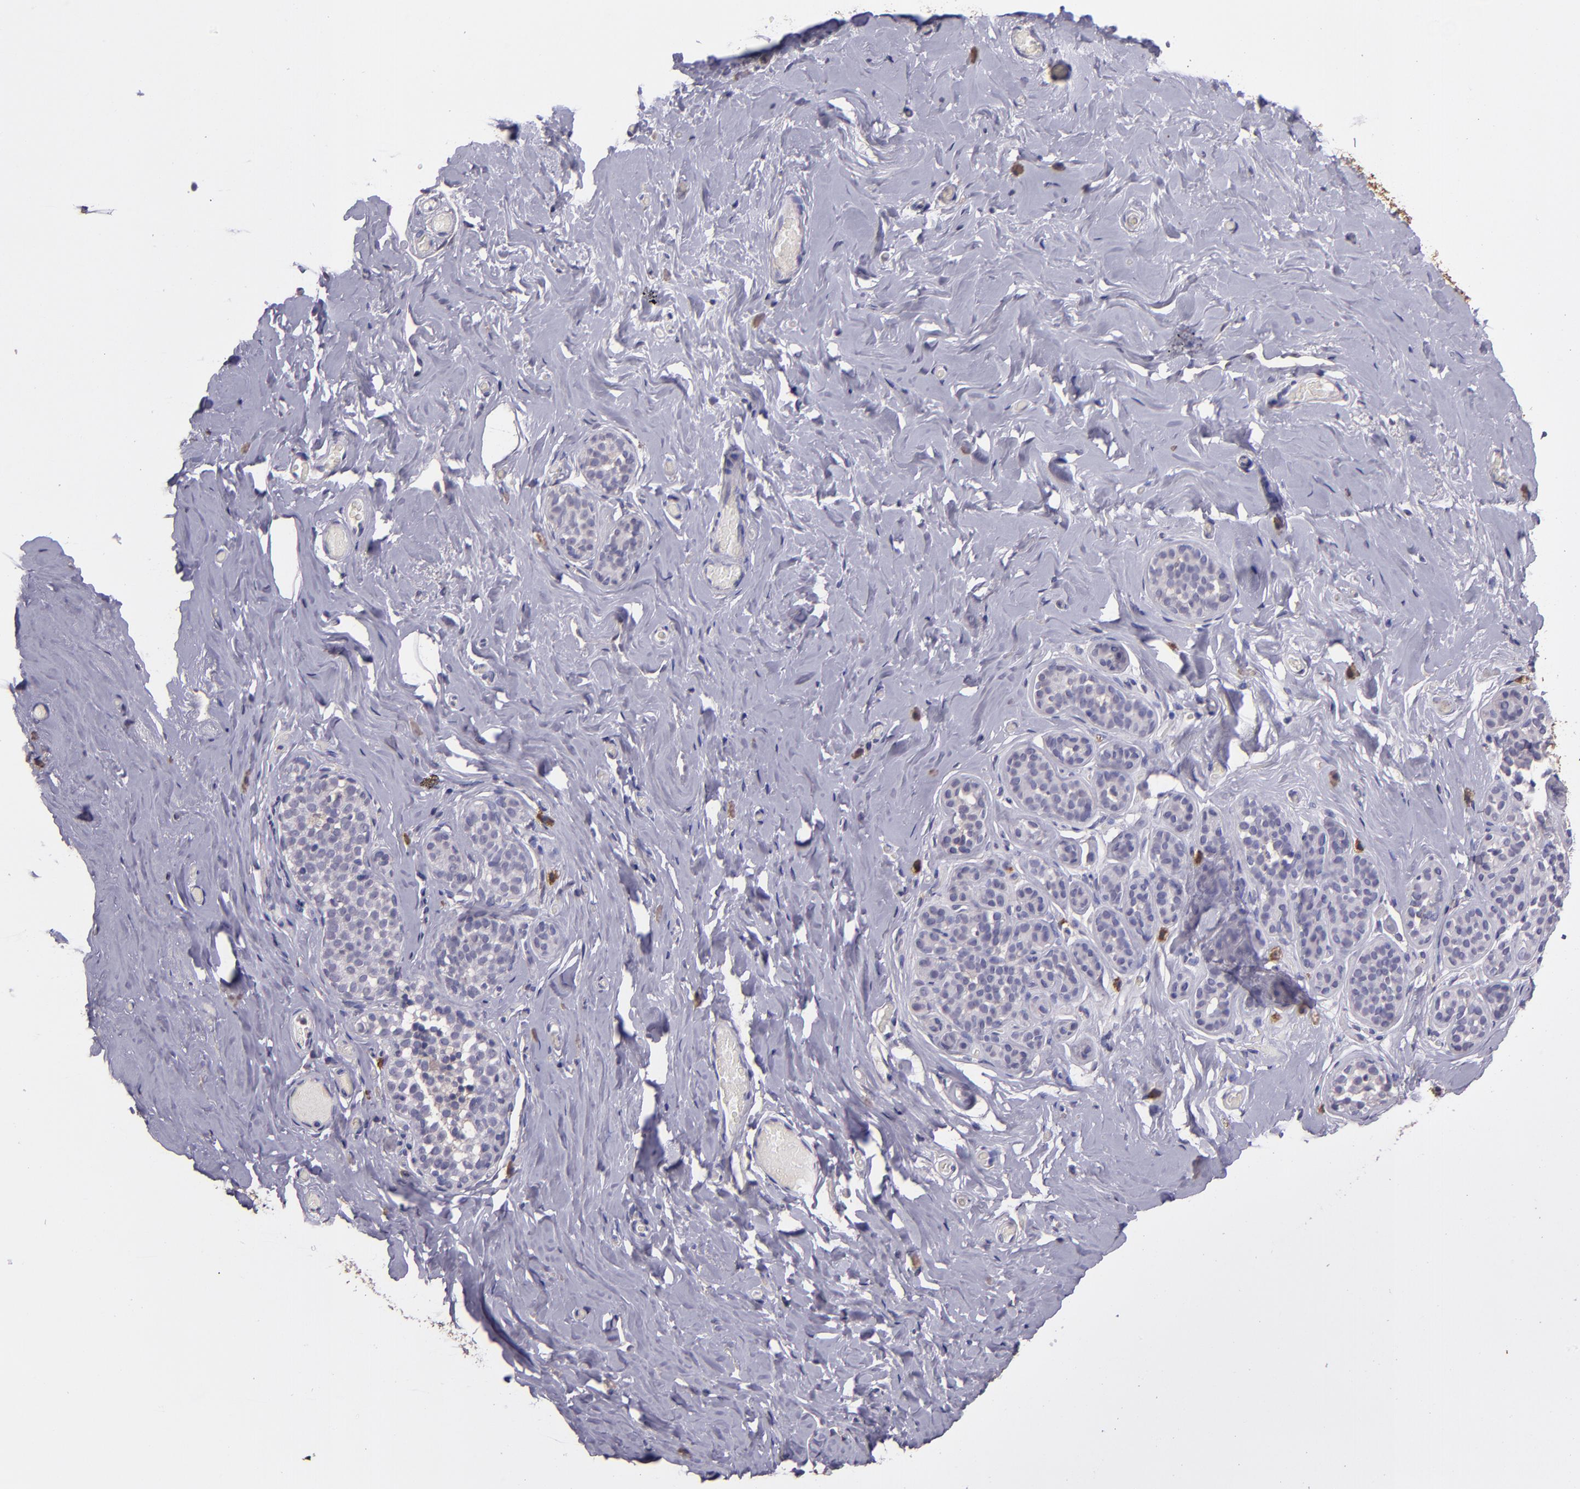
{"staining": {"intensity": "weak", "quantity": "<25%", "location": "cytoplasmic/membranous"}, "tissue": "breast", "cell_type": "Glandular cells", "image_type": "normal", "snomed": [{"axis": "morphology", "description": "Normal tissue, NOS"}, {"axis": "topography", "description": "Breast"}], "caption": "High power microscopy photomicrograph of an immunohistochemistry micrograph of normal breast, revealing no significant staining in glandular cells.", "gene": "PAPPA", "patient": {"sex": "female", "age": 75}}